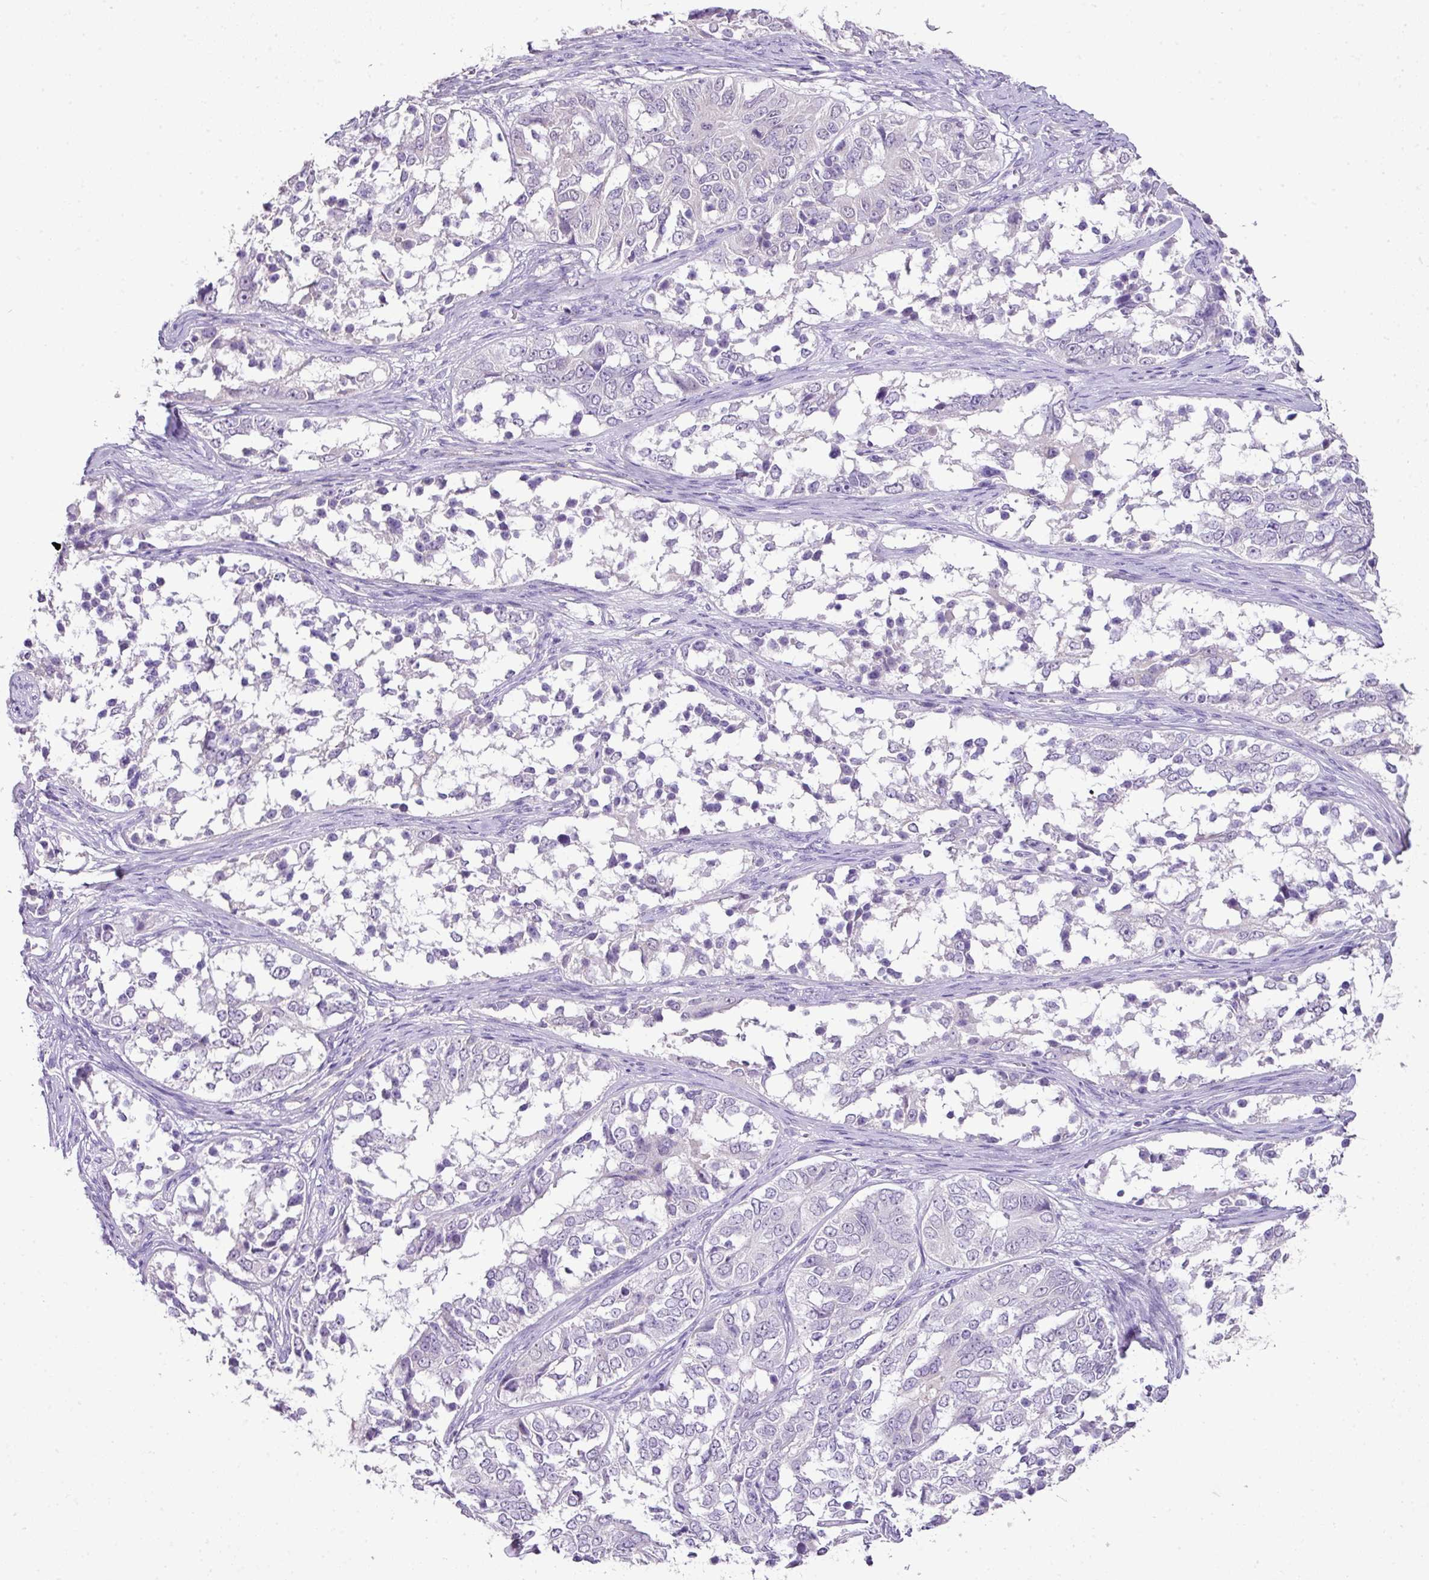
{"staining": {"intensity": "negative", "quantity": "none", "location": "none"}, "tissue": "ovarian cancer", "cell_type": "Tumor cells", "image_type": "cancer", "snomed": [{"axis": "morphology", "description": "Carcinoma, endometroid"}, {"axis": "topography", "description": "Ovary"}], "caption": "Immunohistochemistry (IHC) histopathology image of ovarian cancer stained for a protein (brown), which displays no positivity in tumor cells.", "gene": "DIP2A", "patient": {"sex": "female", "age": 51}}